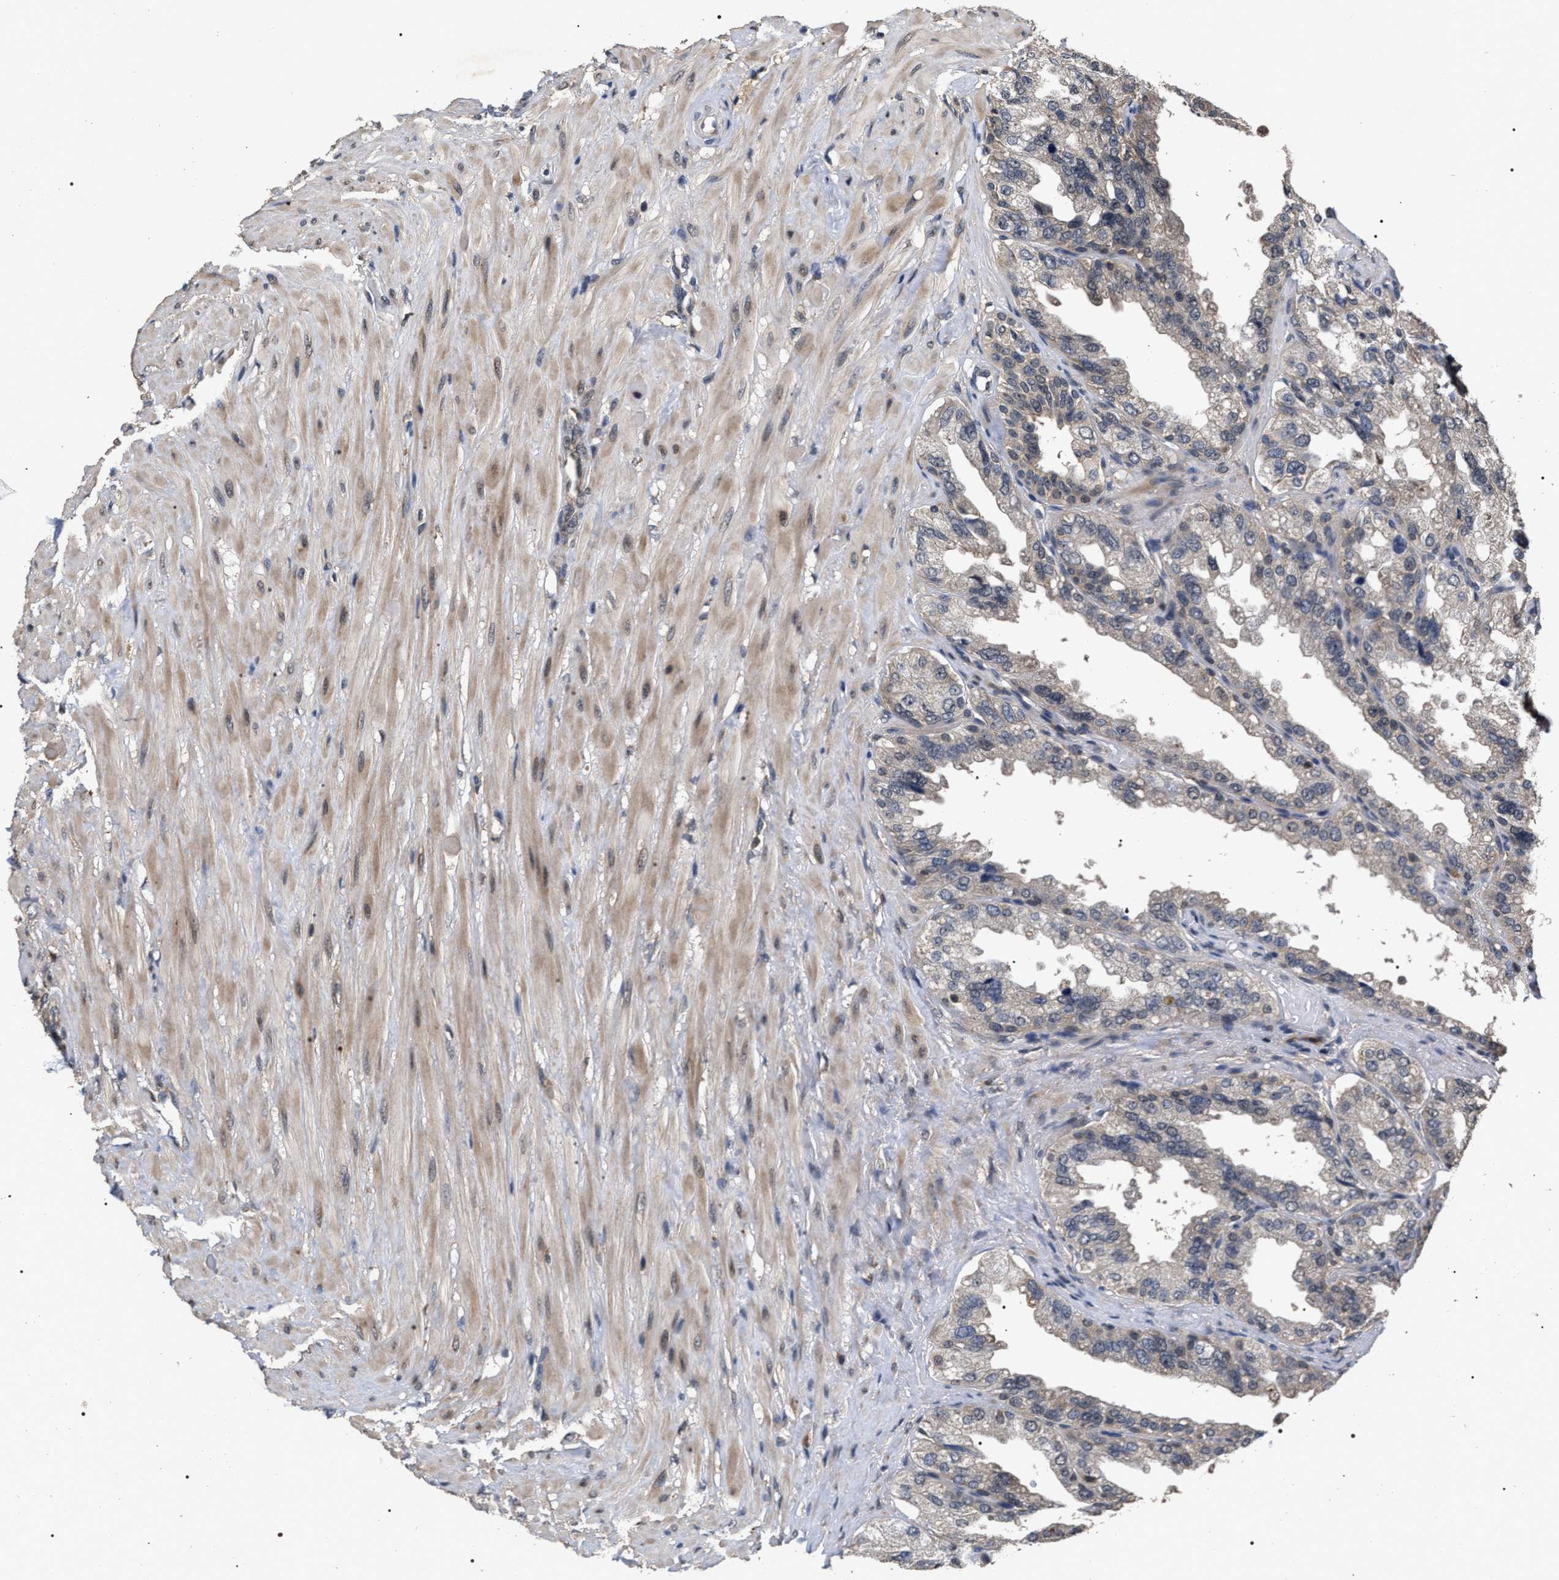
{"staining": {"intensity": "weak", "quantity": "<25%", "location": "cytoplasmic/membranous"}, "tissue": "seminal vesicle", "cell_type": "Glandular cells", "image_type": "normal", "snomed": [{"axis": "morphology", "description": "Normal tissue, NOS"}, {"axis": "topography", "description": "Seminal veicle"}], "caption": "Immunohistochemical staining of unremarkable seminal vesicle exhibits no significant staining in glandular cells. The staining was performed using DAB to visualize the protein expression in brown, while the nuclei were stained in blue with hematoxylin (Magnification: 20x).", "gene": "UPF3A", "patient": {"sex": "male", "age": 68}}